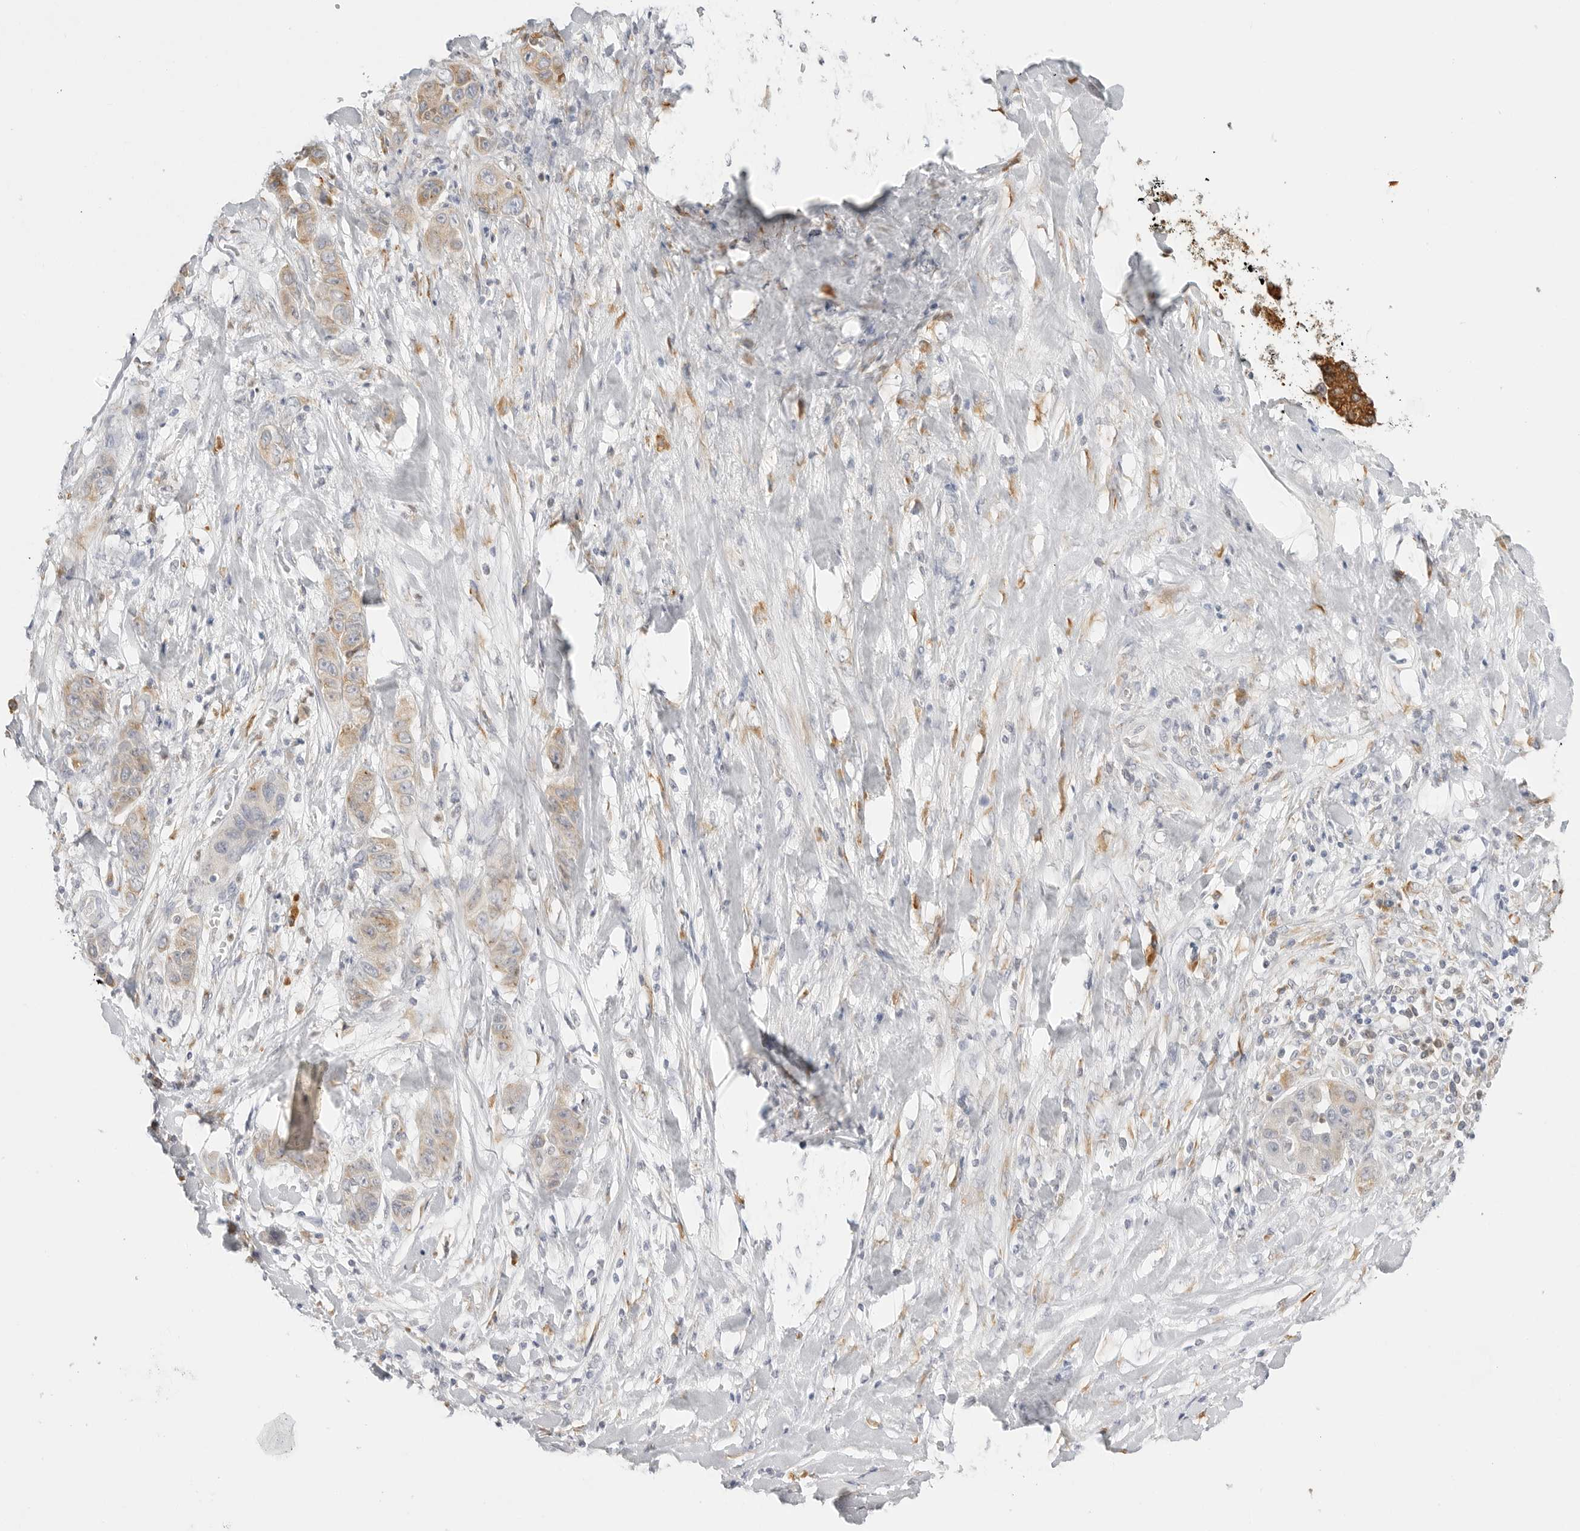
{"staining": {"intensity": "weak", "quantity": "<25%", "location": "cytoplasmic/membranous"}, "tissue": "liver cancer", "cell_type": "Tumor cells", "image_type": "cancer", "snomed": [{"axis": "morphology", "description": "Cholangiocarcinoma"}, {"axis": "topography", "description": "Liver"}], "caption": "Micrograph shows no significant protein positivity in tumor cells of liver cholangiocarcinoma.", "gene": "THEM4", "patient": {"sex": "female", "age": 52}}